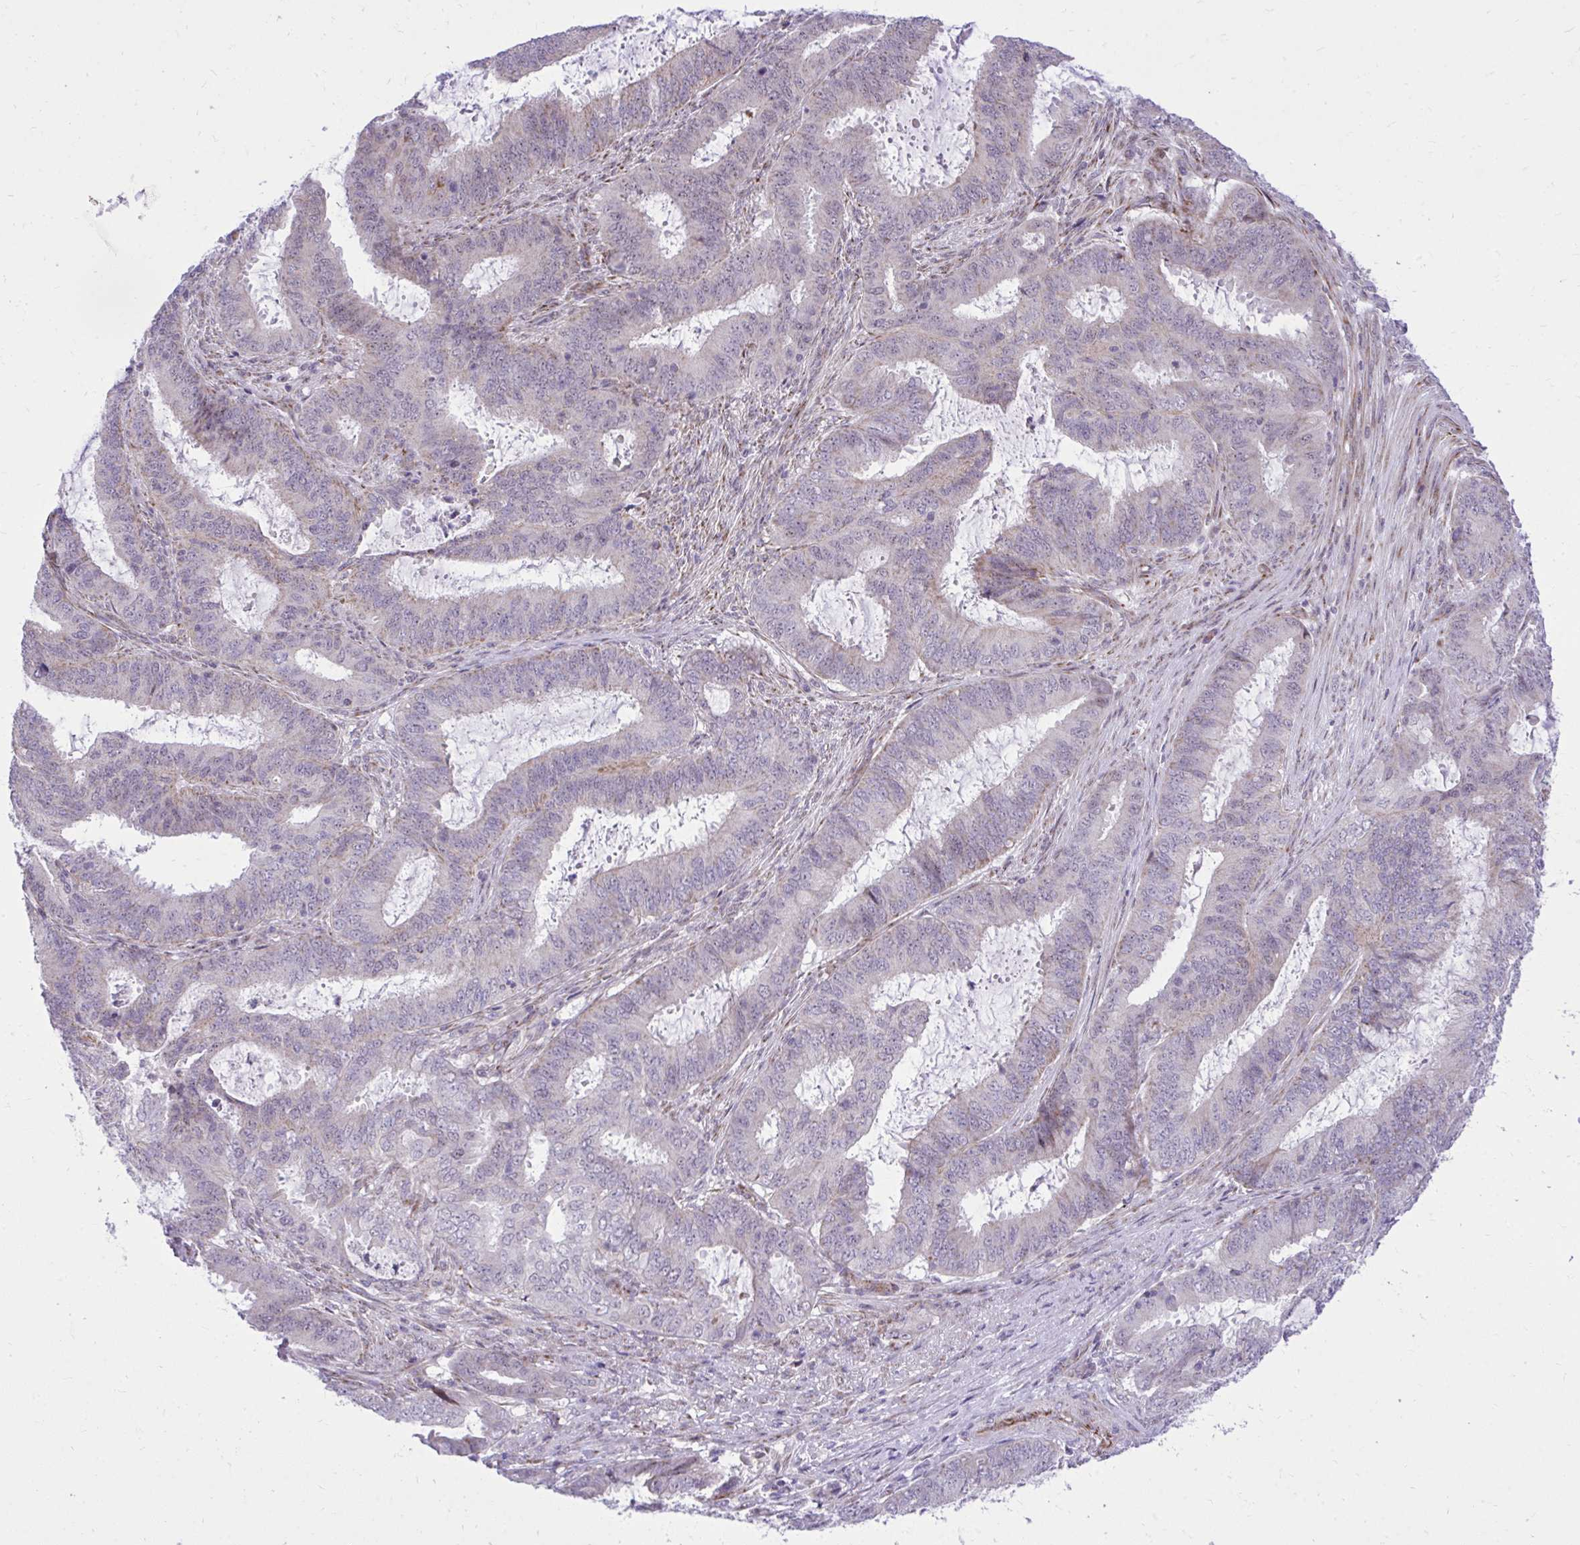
{"staining": {"intensity": "negative", "quantity": "none", "location": "none"}, "tissue": "endometrial cancer", "cell_type": "Tumor cells", "image_type": "cancer", "snomed": [{"axis": "morphology", "description": "Adenocarcinoma, NOS"}, {"axis": "topography", "description": "Endometrium"}], "caption": "An image of endometrial cancer (adenocarcinoma) stained for a protein reveals no brown staining in tumor cells.", "gene": "GPRIN3", "patient": {"sex": "female", "age": 51}}